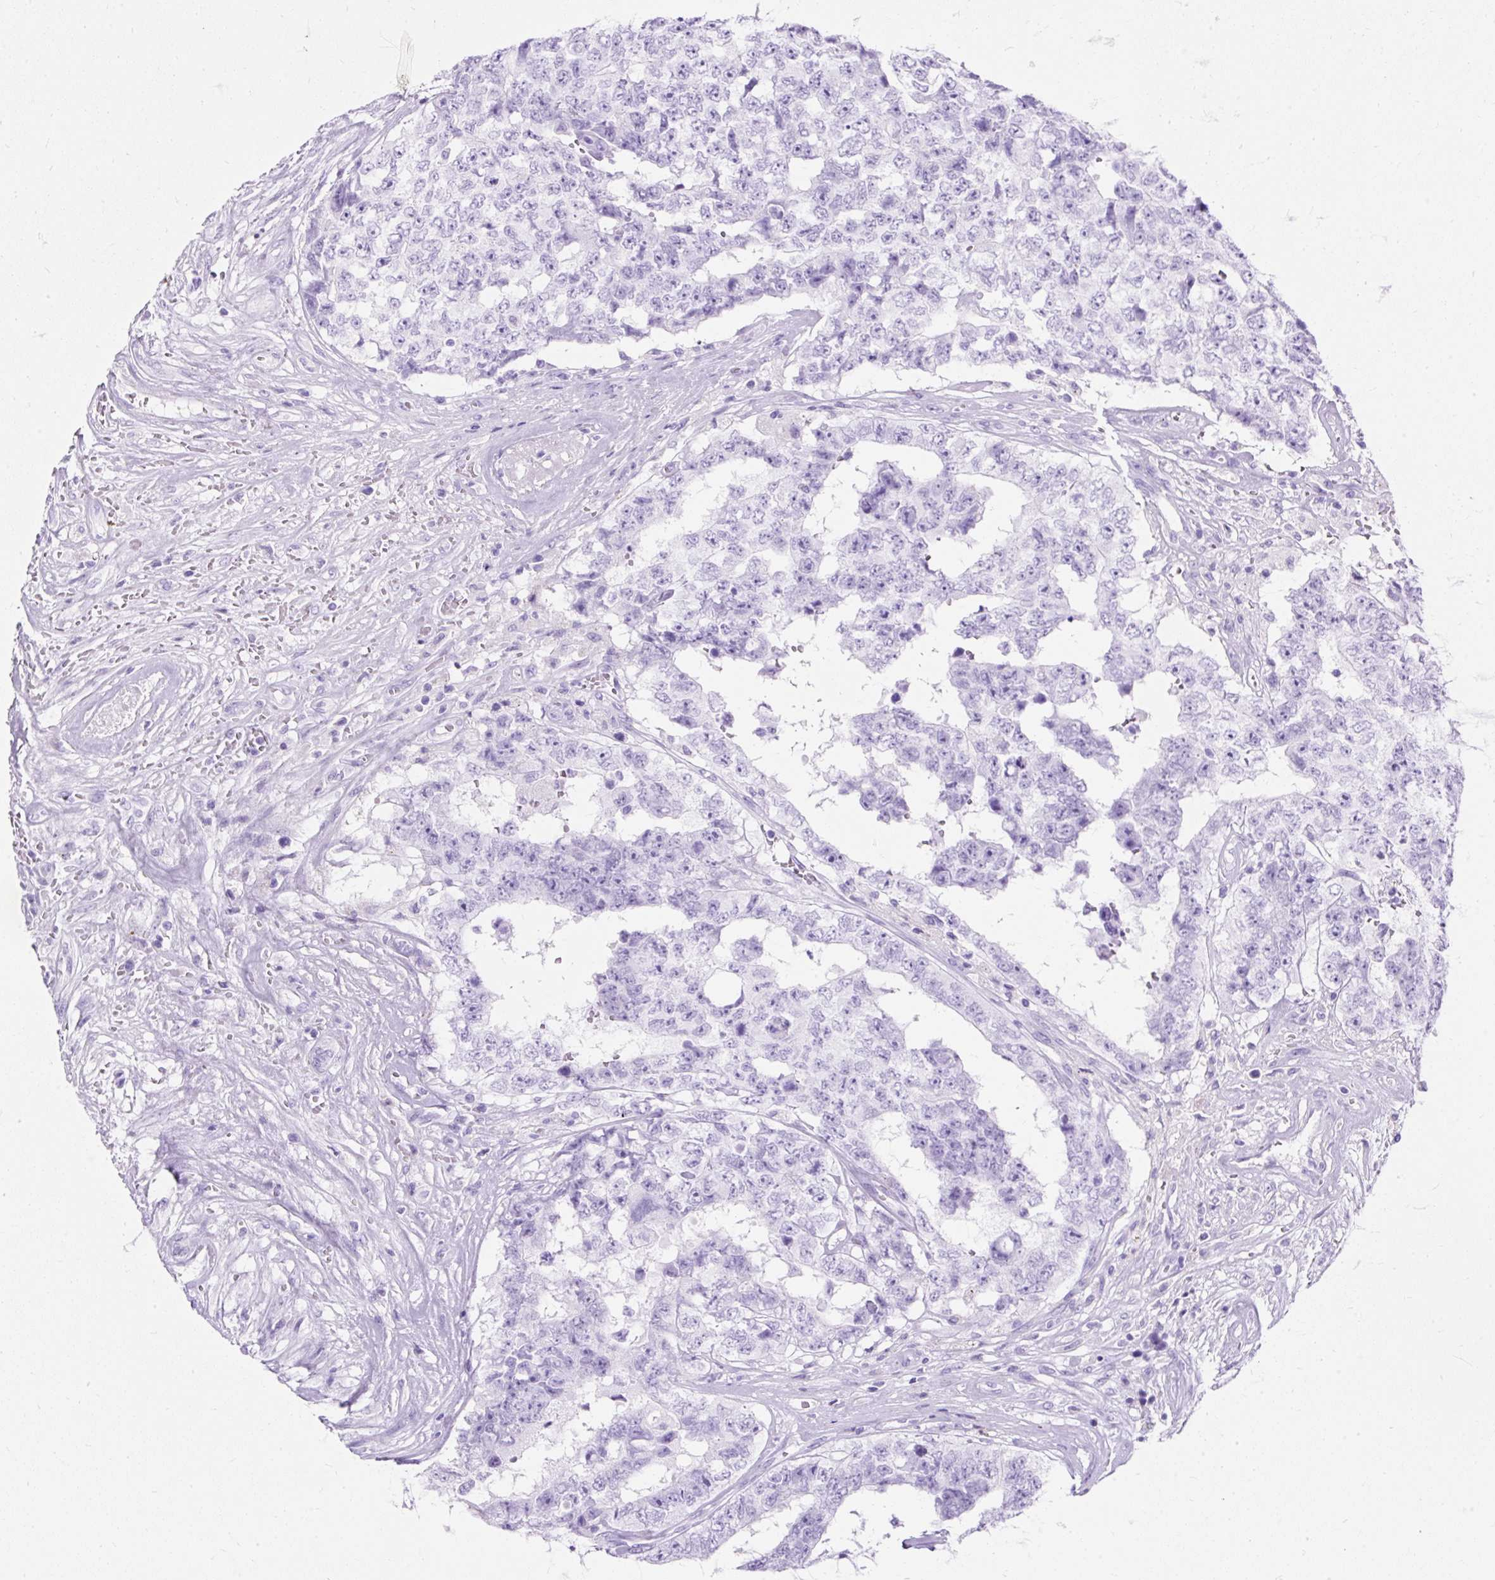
{"staining": {"intensity": "negative", "quantity": "none", "location": "none"}, "tissue": "testis cancer", "cell_type": "Tumor cells", "image_type": "cancer", "snomed": [{"axis": "morphology", "description": "Normal tissue, NOS"}, {"axis": "morphology", "description": "Carcinoma, Embryonal, NOS"}, {"axis": "topography", "description": "Testis"}, {"axis": "topography", "description": "Epididymis"}], "caption": "Tumor cells show no significant protein staining in testis cancer.", "gene": "PVALB", "patient": {"sex": "male", "age": 25}}